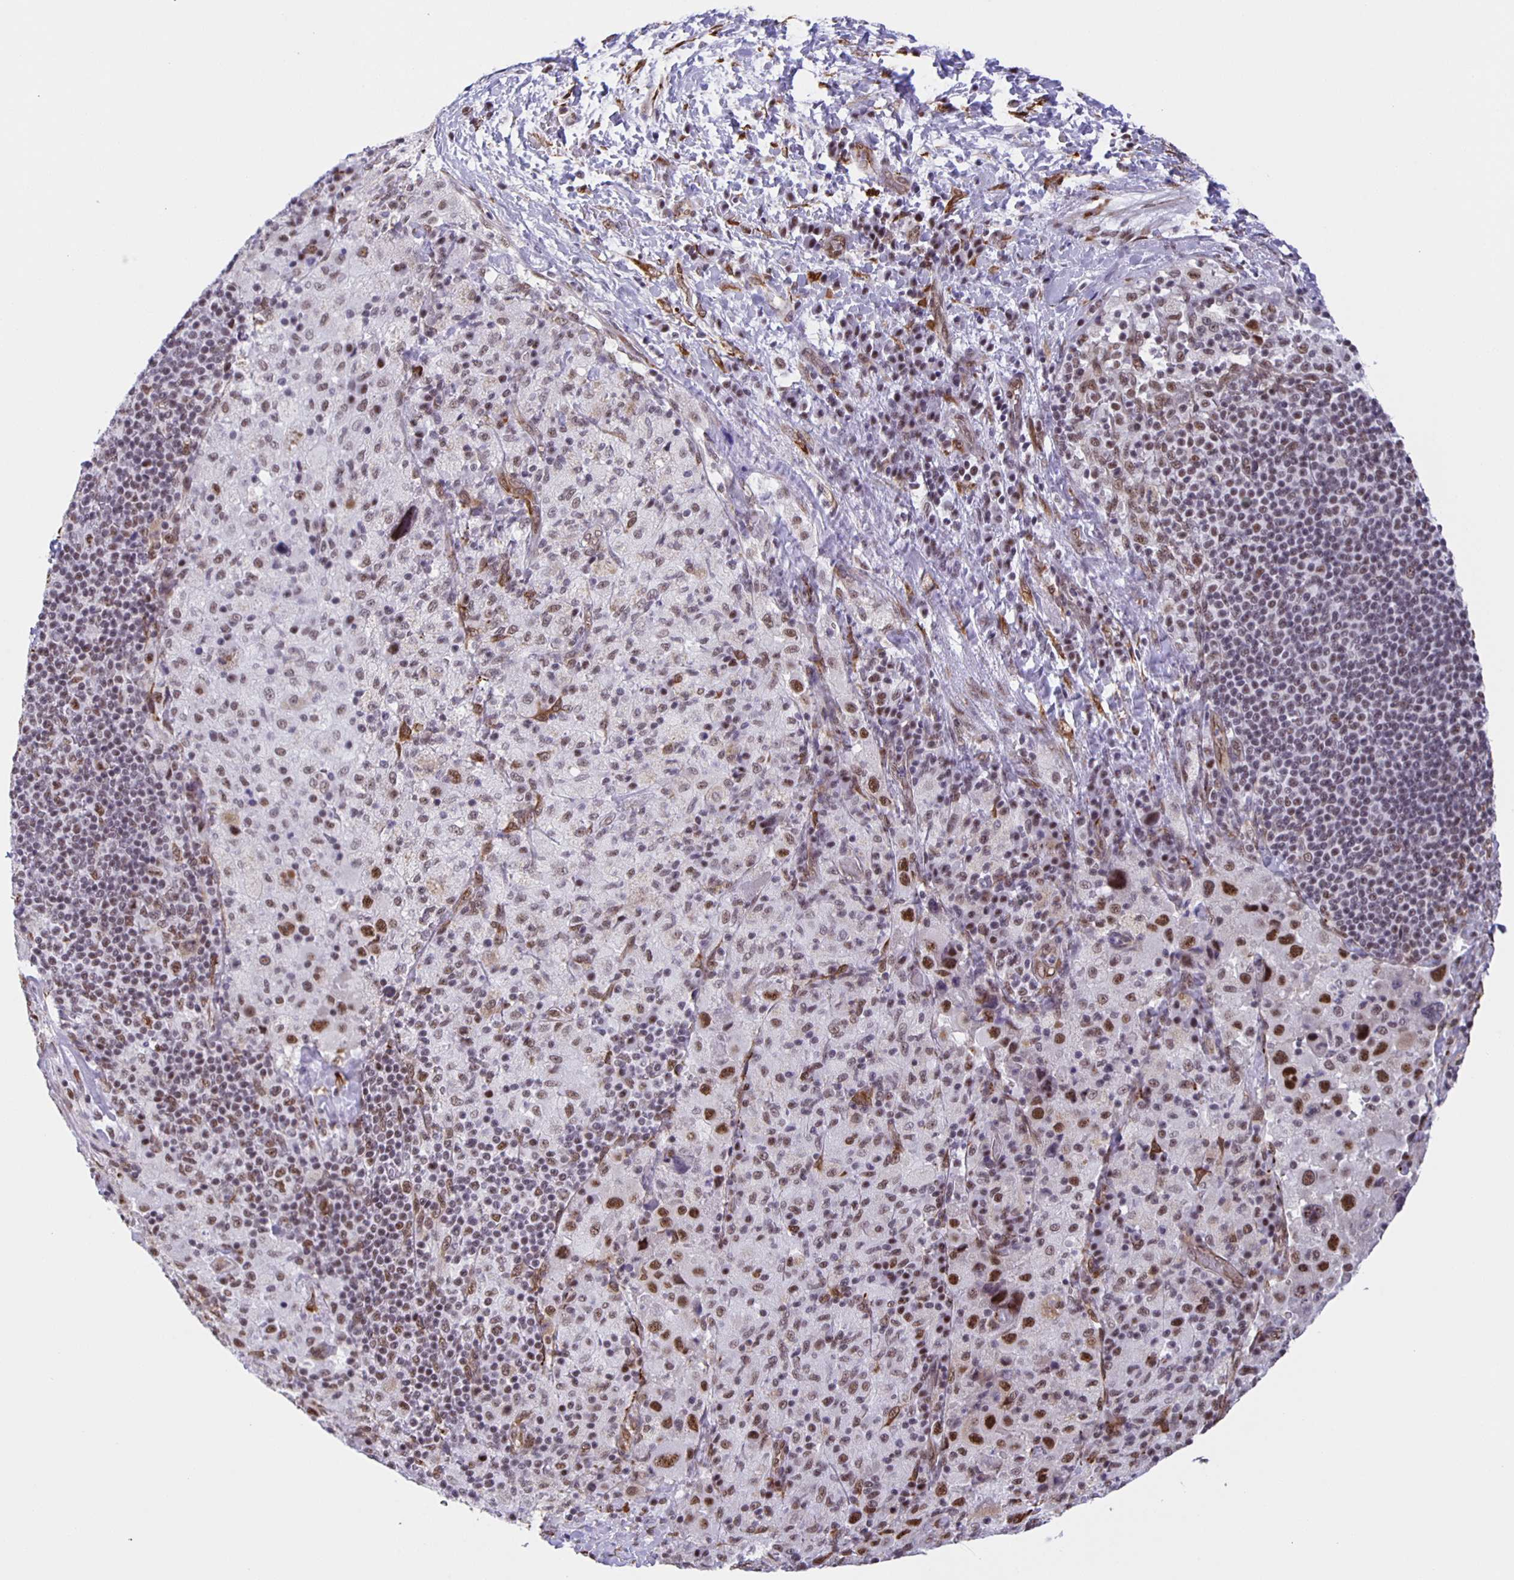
{"staining": {"intensity": "strong", "quantity": "25%-75%", "location": "nuclear"}, "tissue": "melanoma", "cell_type": "Tumor cells", "image_type": "cancer", "snomed": [{"axis": "morphology", "description": "Malignant melanoma, Metastatic site"}, {"axis": "topography", "description": "Lymph node"}], "caption": "Human malignant melanoma (metastatic site) stained with a protein marker shows strong staining in tumor cells.", "gene": "ZRANB2", "patient": {"sex": "male", "age": 62}}